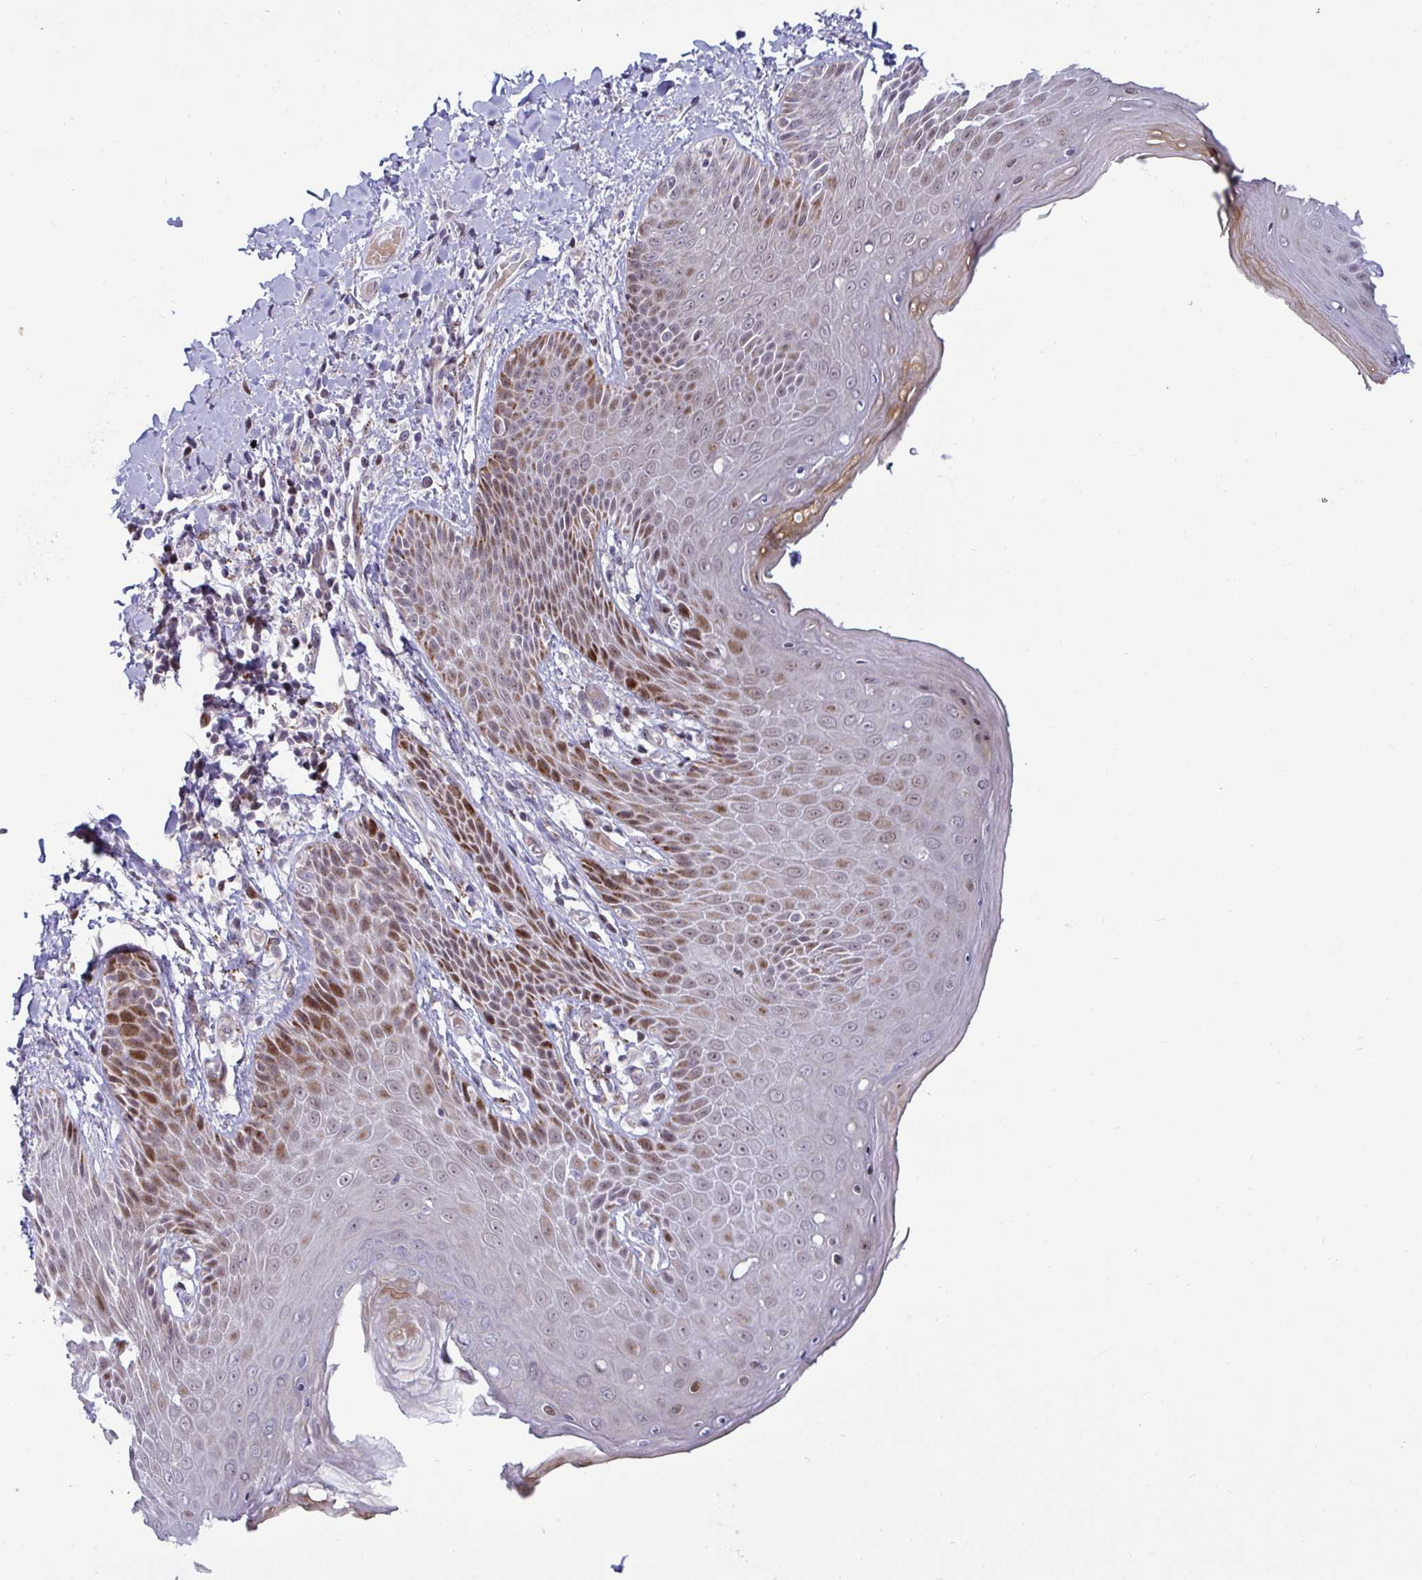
{"staining": {"intensity": "moderate", "quantity": "25%-75%", "location": "nuclear"}, "tissue": "skin", "cell_type": "Epidermal cells", "image_type": "normal", "snomed": [{"axis": "morphology", "description": "Normal tissue, NOS"}, {"axis": "topography", "description": "Anal"}, {"axis": "topography", "description": "Peripheral nerve tissue"}], "caption": "IHC of unremarkable human skin exhibits medium levels of moderate nuclear staining in approximately 25%-75% of epidermal cells.", "gene": "DZIP1", "patient": {"sex": "male", "age": 51}}